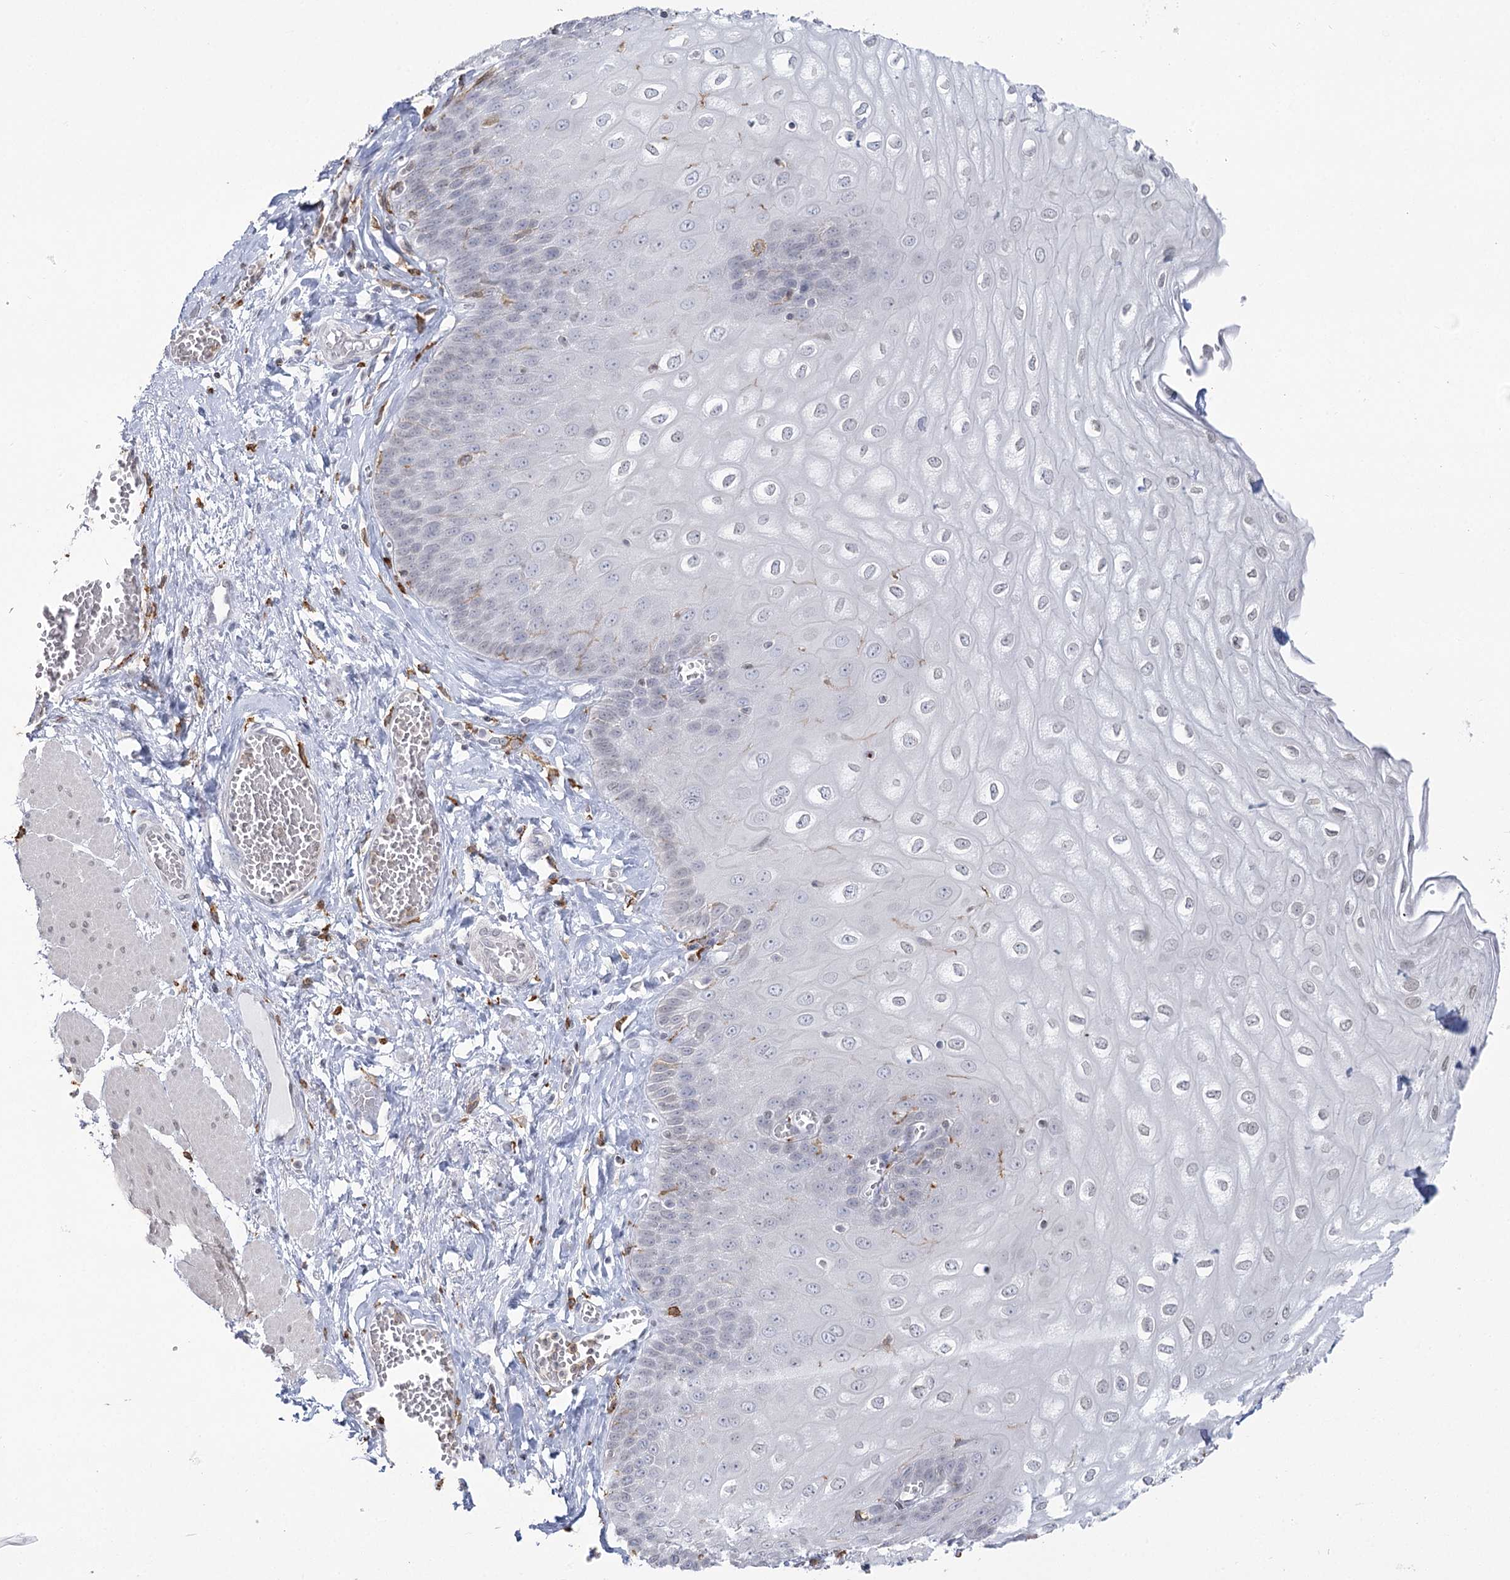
{"staining": {"intensity": "negative", "quantity": "none", "location": "none"}, "tissue": "esophagus", "cell_type": "Squamous epithelial cells", "image_type": "normal", "snomed": [{"axis": "morphology", "description": "Normal tissue, NOS"}, {"axis": "topography", "description": "Esophagus"}], "caption": "Immunohistochemistry histopathology image of normal human esophagus stained for a protein (brown), which demonstrates no expression in squamous epithelial cells. (DAB IHC visualized using brightfield microscopy, high magnification).", "gene": "C11orf1", "patient": {"sex": "male", "age": 60}}